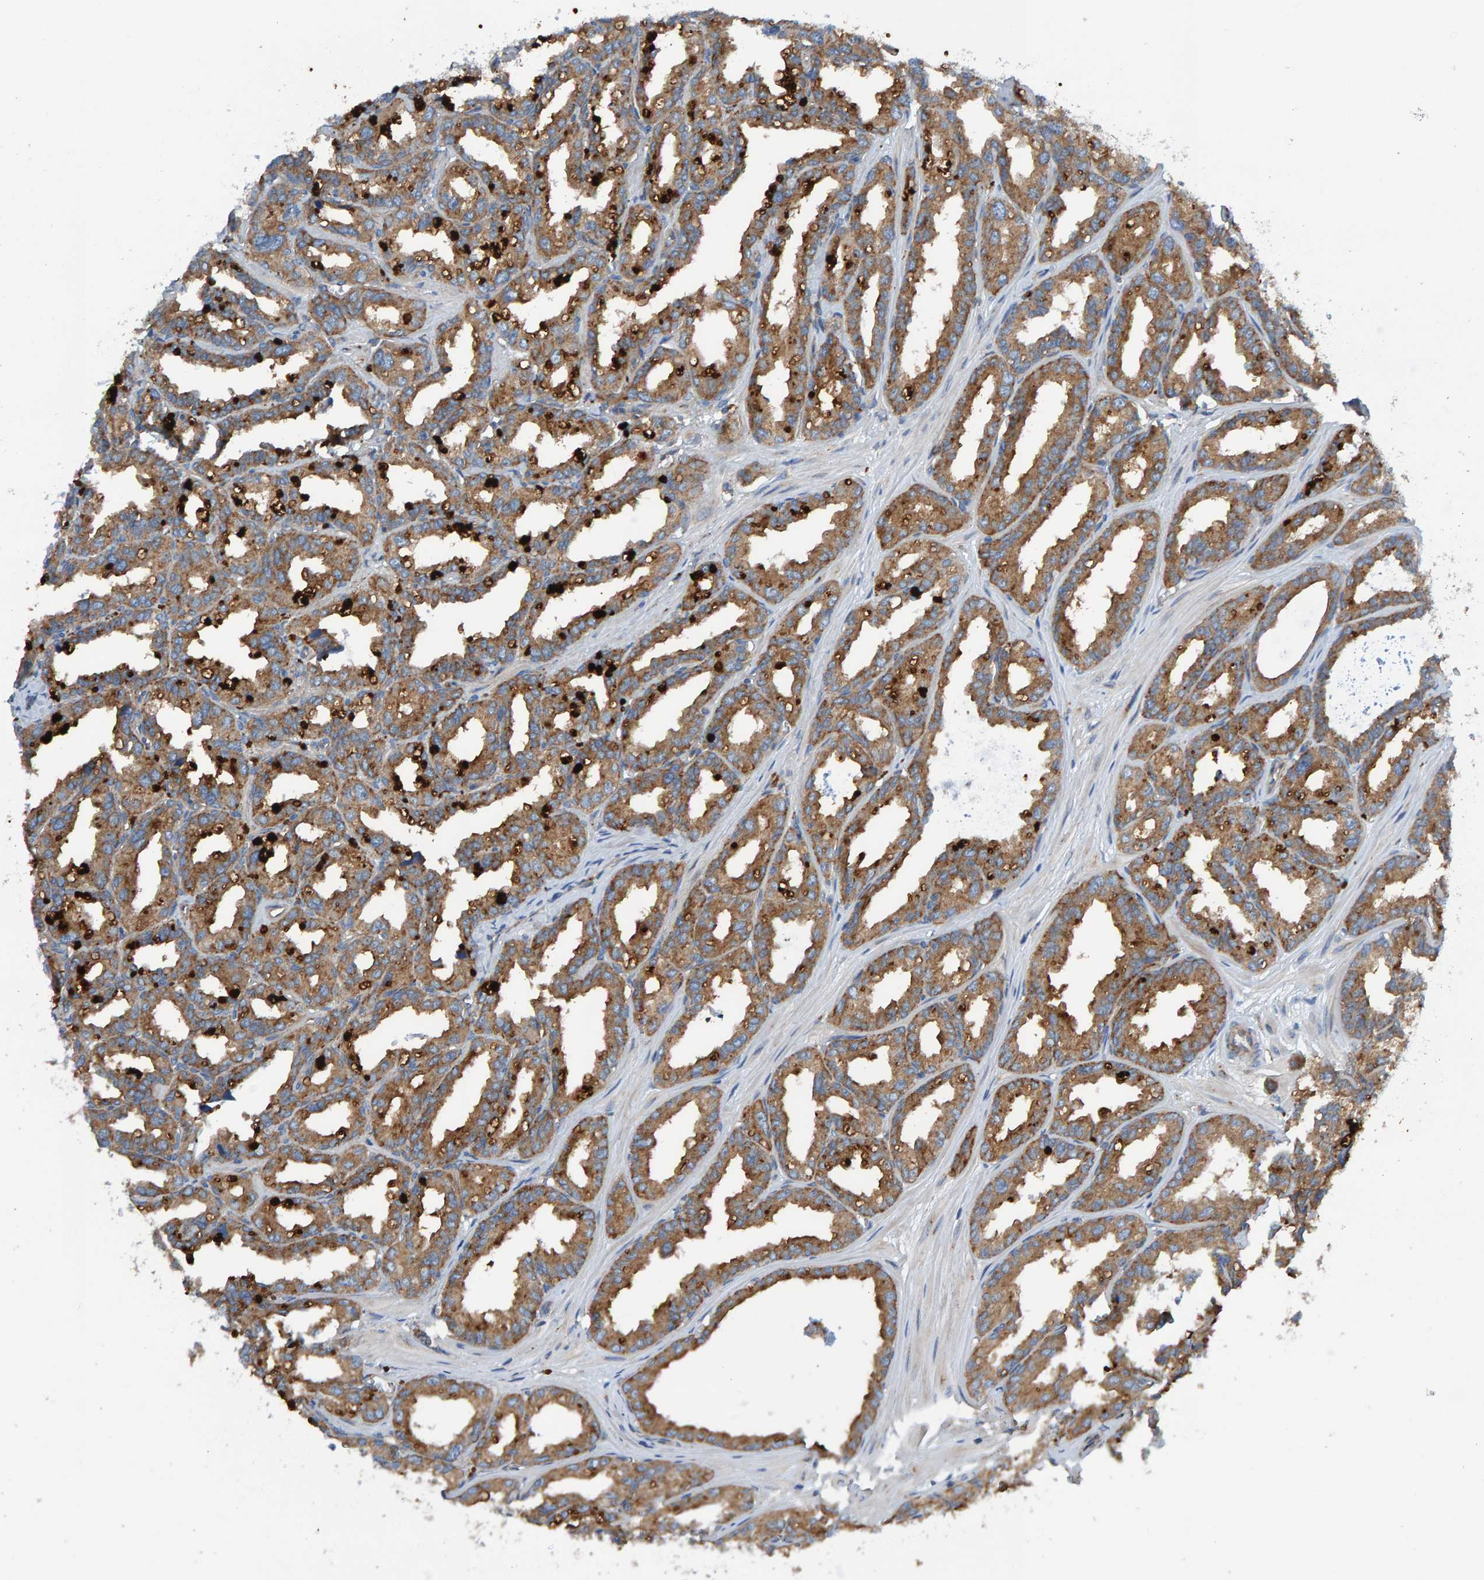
{"staining": {"intensity": "moderate", "quantity": ">75%", "location": "cytoplasmic/membranous"}, "tissue": "seminal vesicle", "cell_type": "Glandular cells", "image_type": "normal", "snomed": [{"axis": "morphology", "description": "Normal tissue, NOS"}, {"axis": "topography", "description": "Prostate"}, {"axis": "topography", "description": "Seminal veicle"}], "caption": "Normal seminal vesicle shows moderate cytoplasmic/membranous positivity in about >75% of glandular cells.", "gene": "MKLN1", "patient": {"sex": "male", "age": 51}}